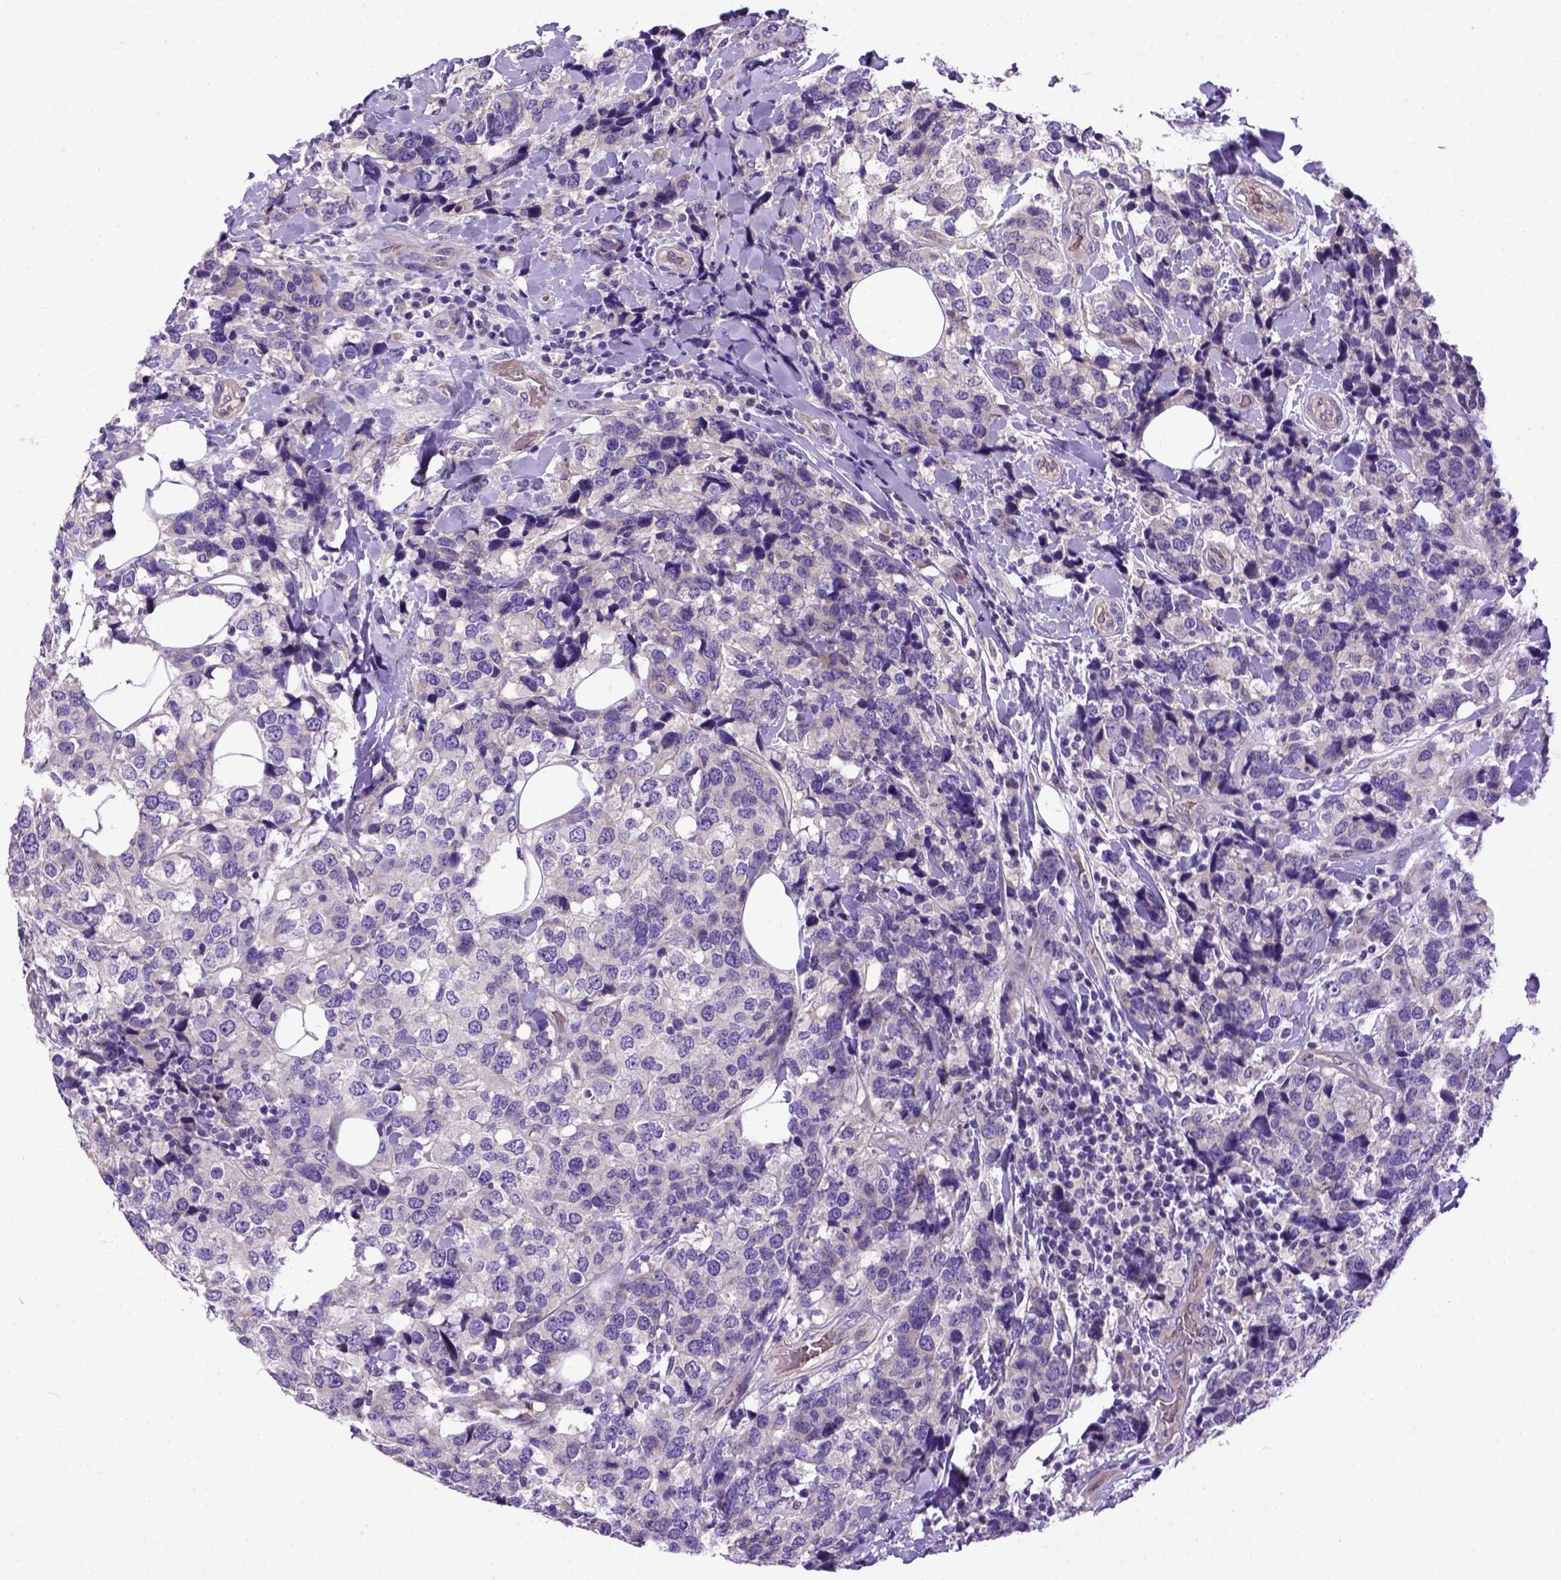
{"staining": {"intensity": "negative", "quantity": "none", "location": "none"}, "tissue": "breast cancer", "cell_type": "Tumor cells", "image_type": "cancer", "snomed": [{"axis": "morphology", "description": "Lobular carcinoma"}, {"axis": "topography", "description": "Breast"}], "caption": "An image of breast cancer stained for a protein shows no brown staining in tumor cells.", "gene": "ADAM12", "patient": {"sex": "female", "age": 59}}